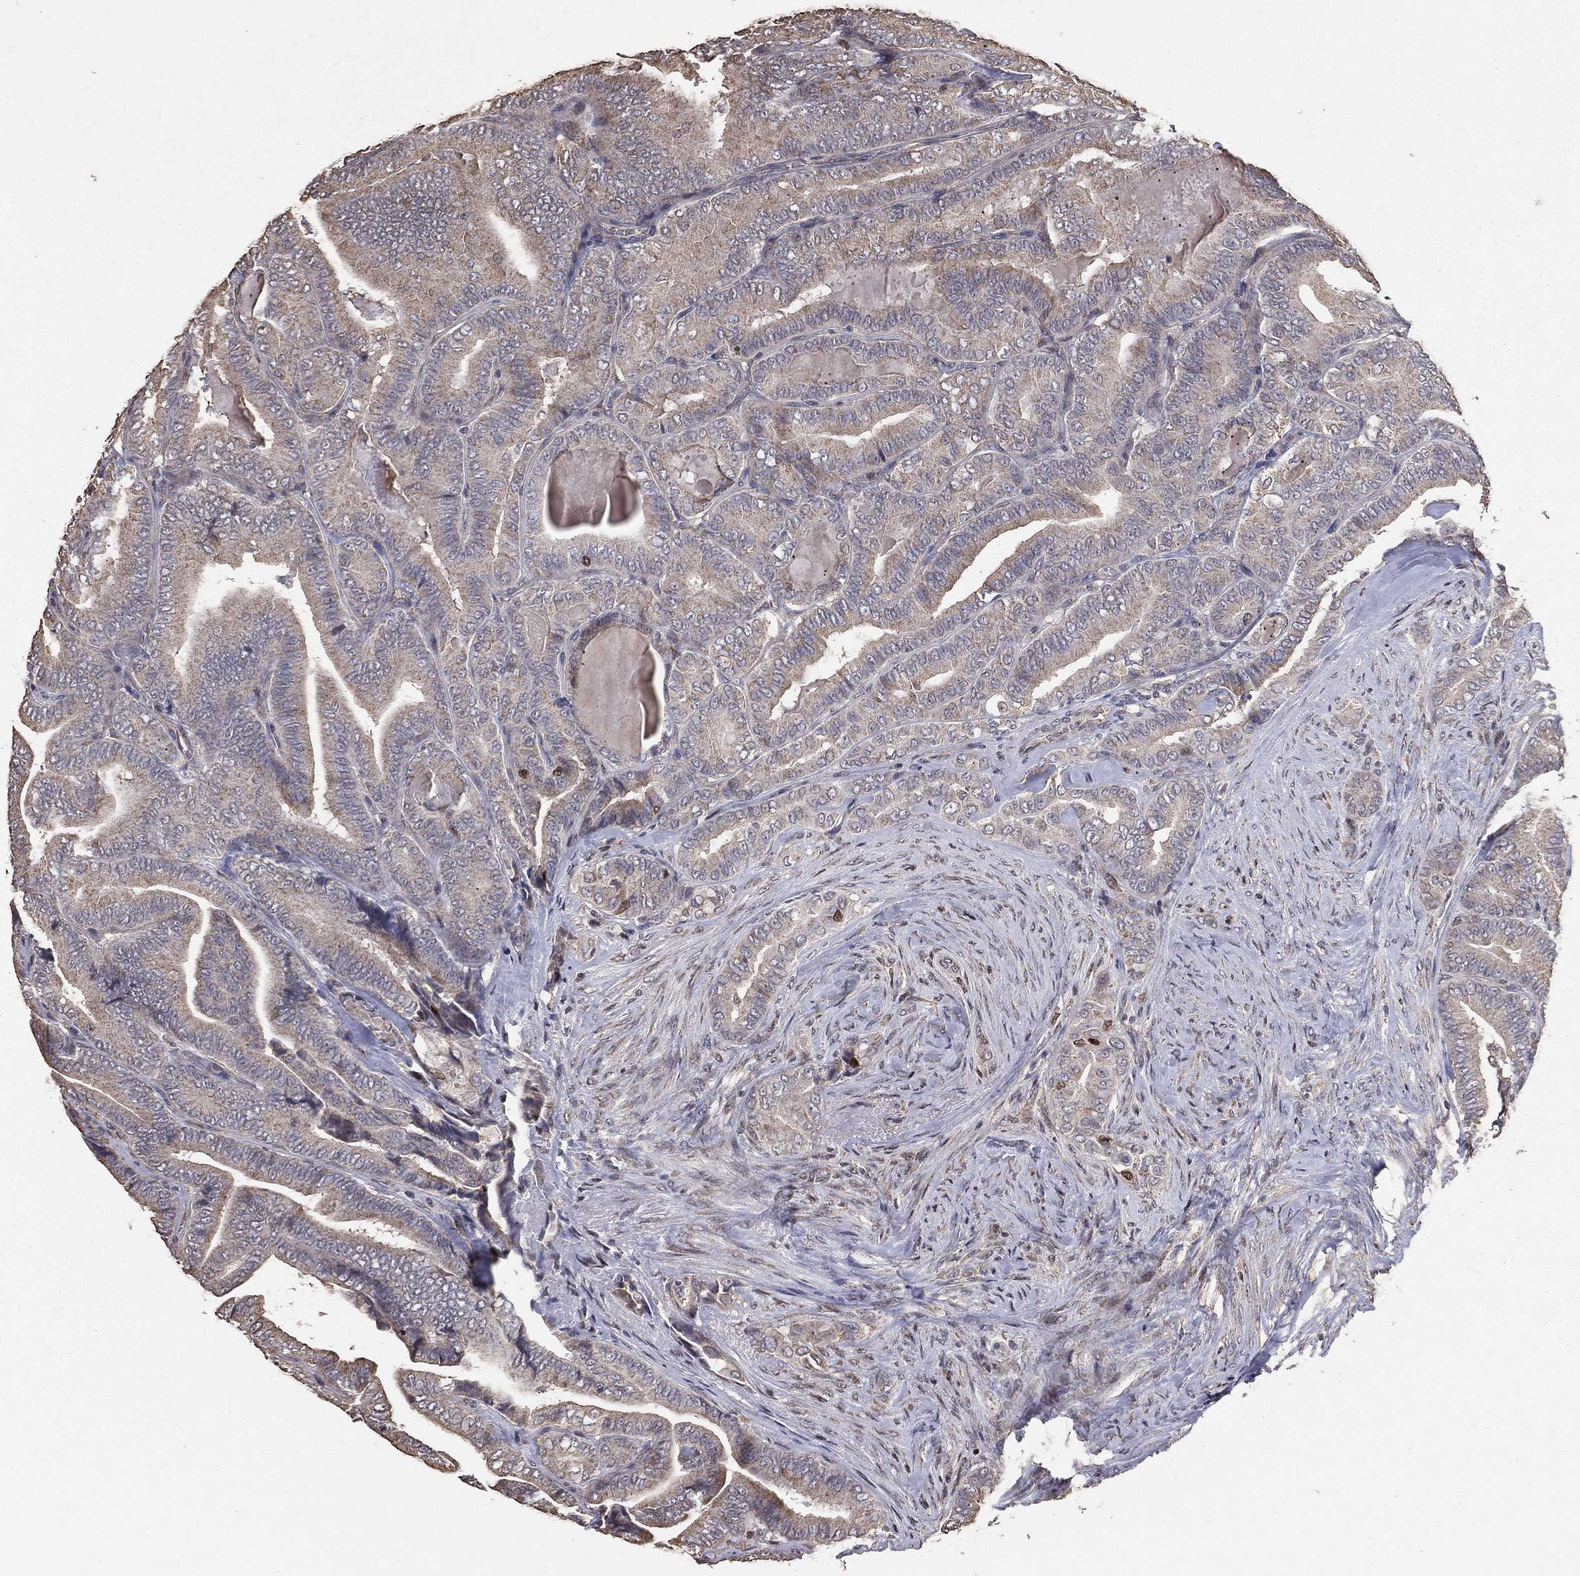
{"staining": {"intensity": "negative", "quantity": "none", "location": "none"}, "tissue": "thyroid cancer", "cell_type": "Tumor cells", "image_type": "cancer", "snomed": [{"axis": "morphology", "description": "Papillary adenocarcinoma, NOS"}, {"axis": "topography", "description": "Thyroid gland"}], "caption": "An IHC image of thyroid papillary adenocarcinoma is shown. There is no staining in tumor cells of thyroid papillary adenocarcinoma. (Brightfield microscopy of DAB (3,3'-diaminobenzidine) IHC at high magnification).", "gene": "LY6K", "patient": {"sex": "male", "age": 61}}